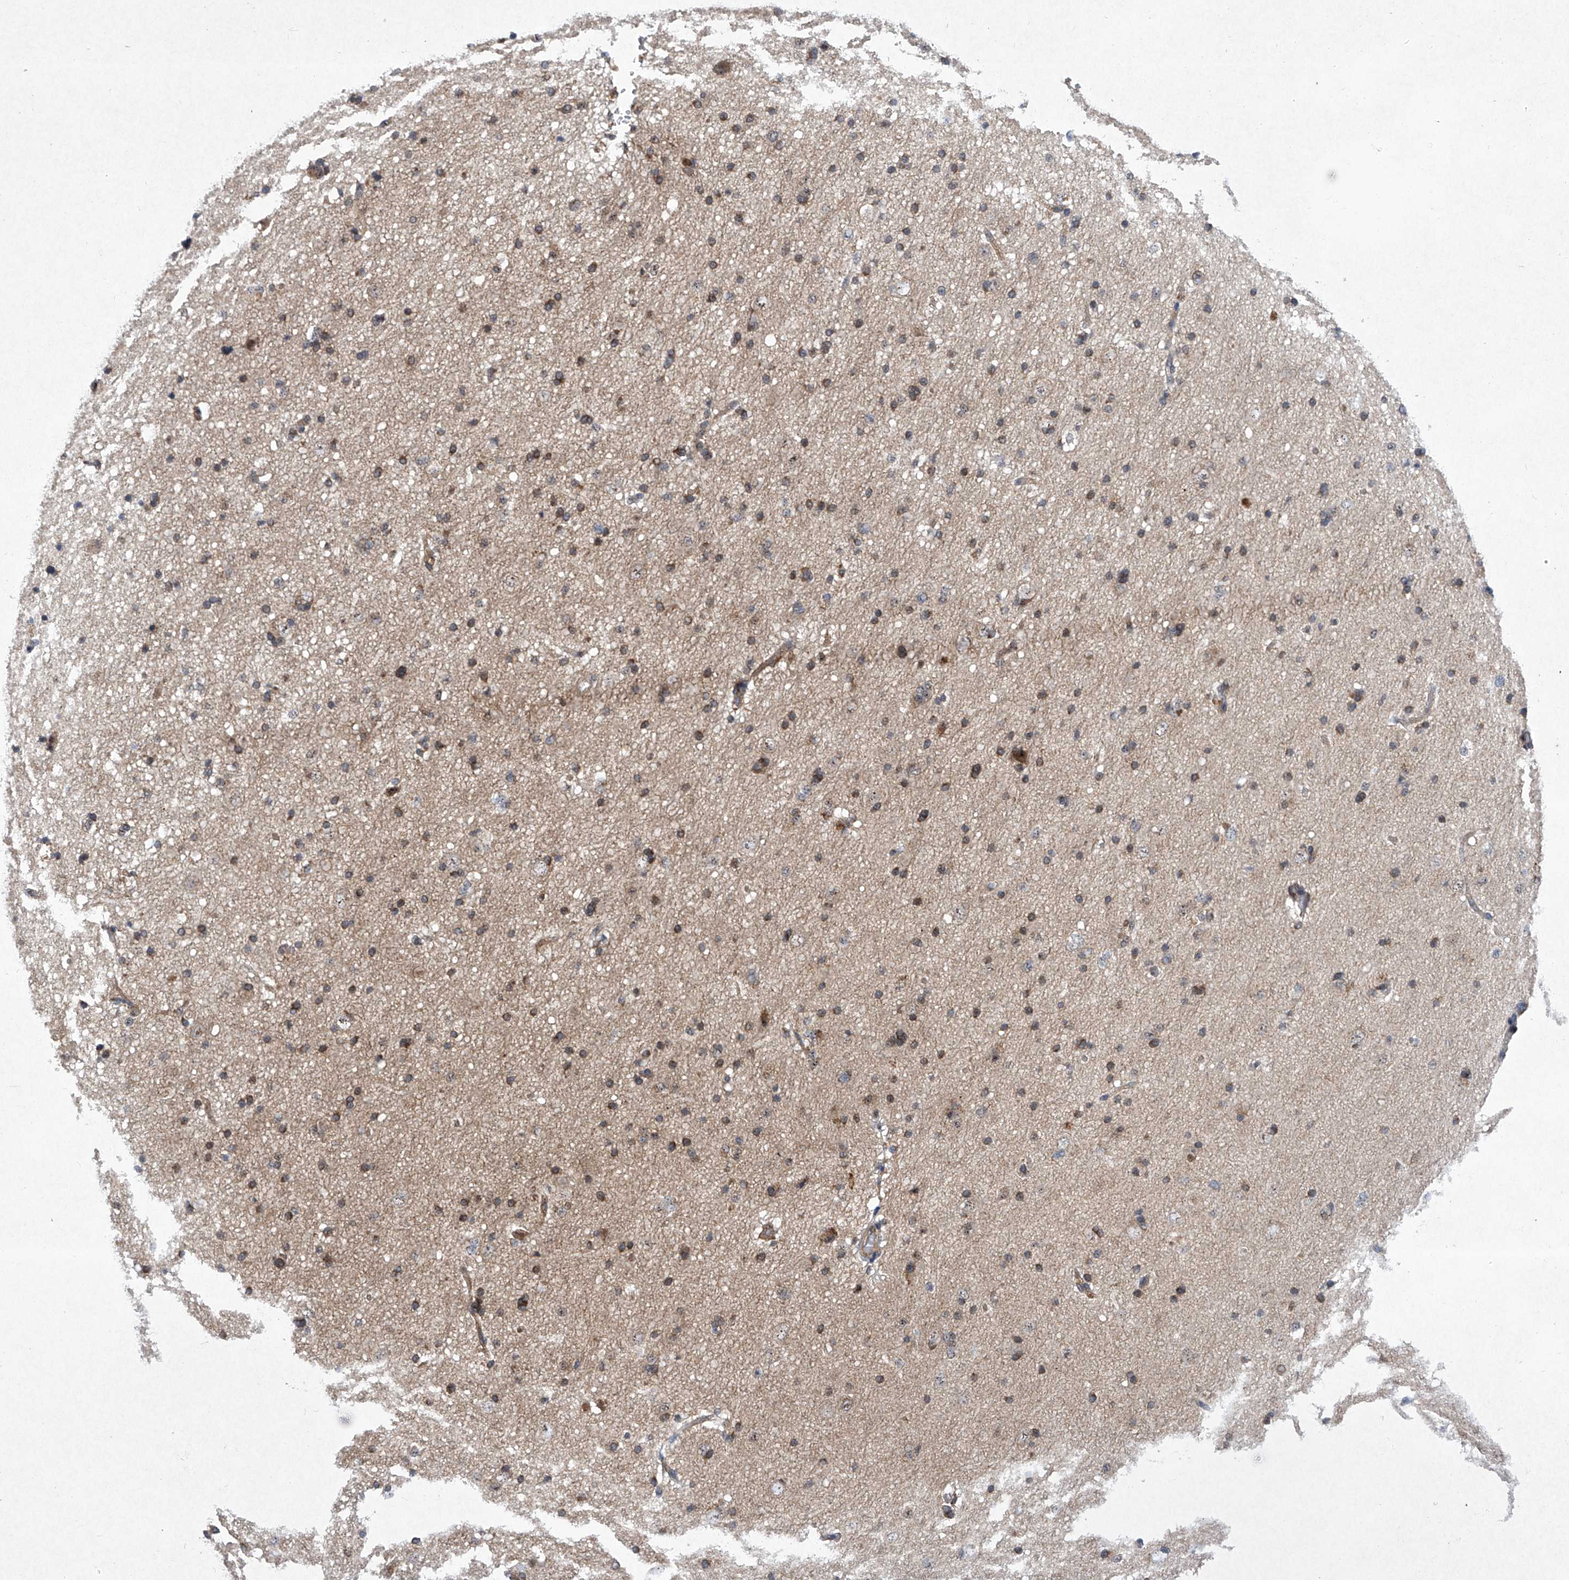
{"staining": {"intensity": "negative", "quantity": "none", "location": "none"}, "tissue": "cerebral cortex", "cell_type": "Endothelial cells", "image_type": "normal", "snomed": [{"axis": "morphology", "description": "Normal tissue, NOS"}, {"axis": "topography", "description": "Cerebral cortex"}], "caption": "The micrograph shows no significant positivity in endothelial cells of cerebral cortex. The staining is performed using DAB (3,3'-diaminobenzidine) brown chromogen with nuclei counter-stained in using hematoxylin.", "gene": "CISH", "patient": {"sex": "male", "age": 34}}